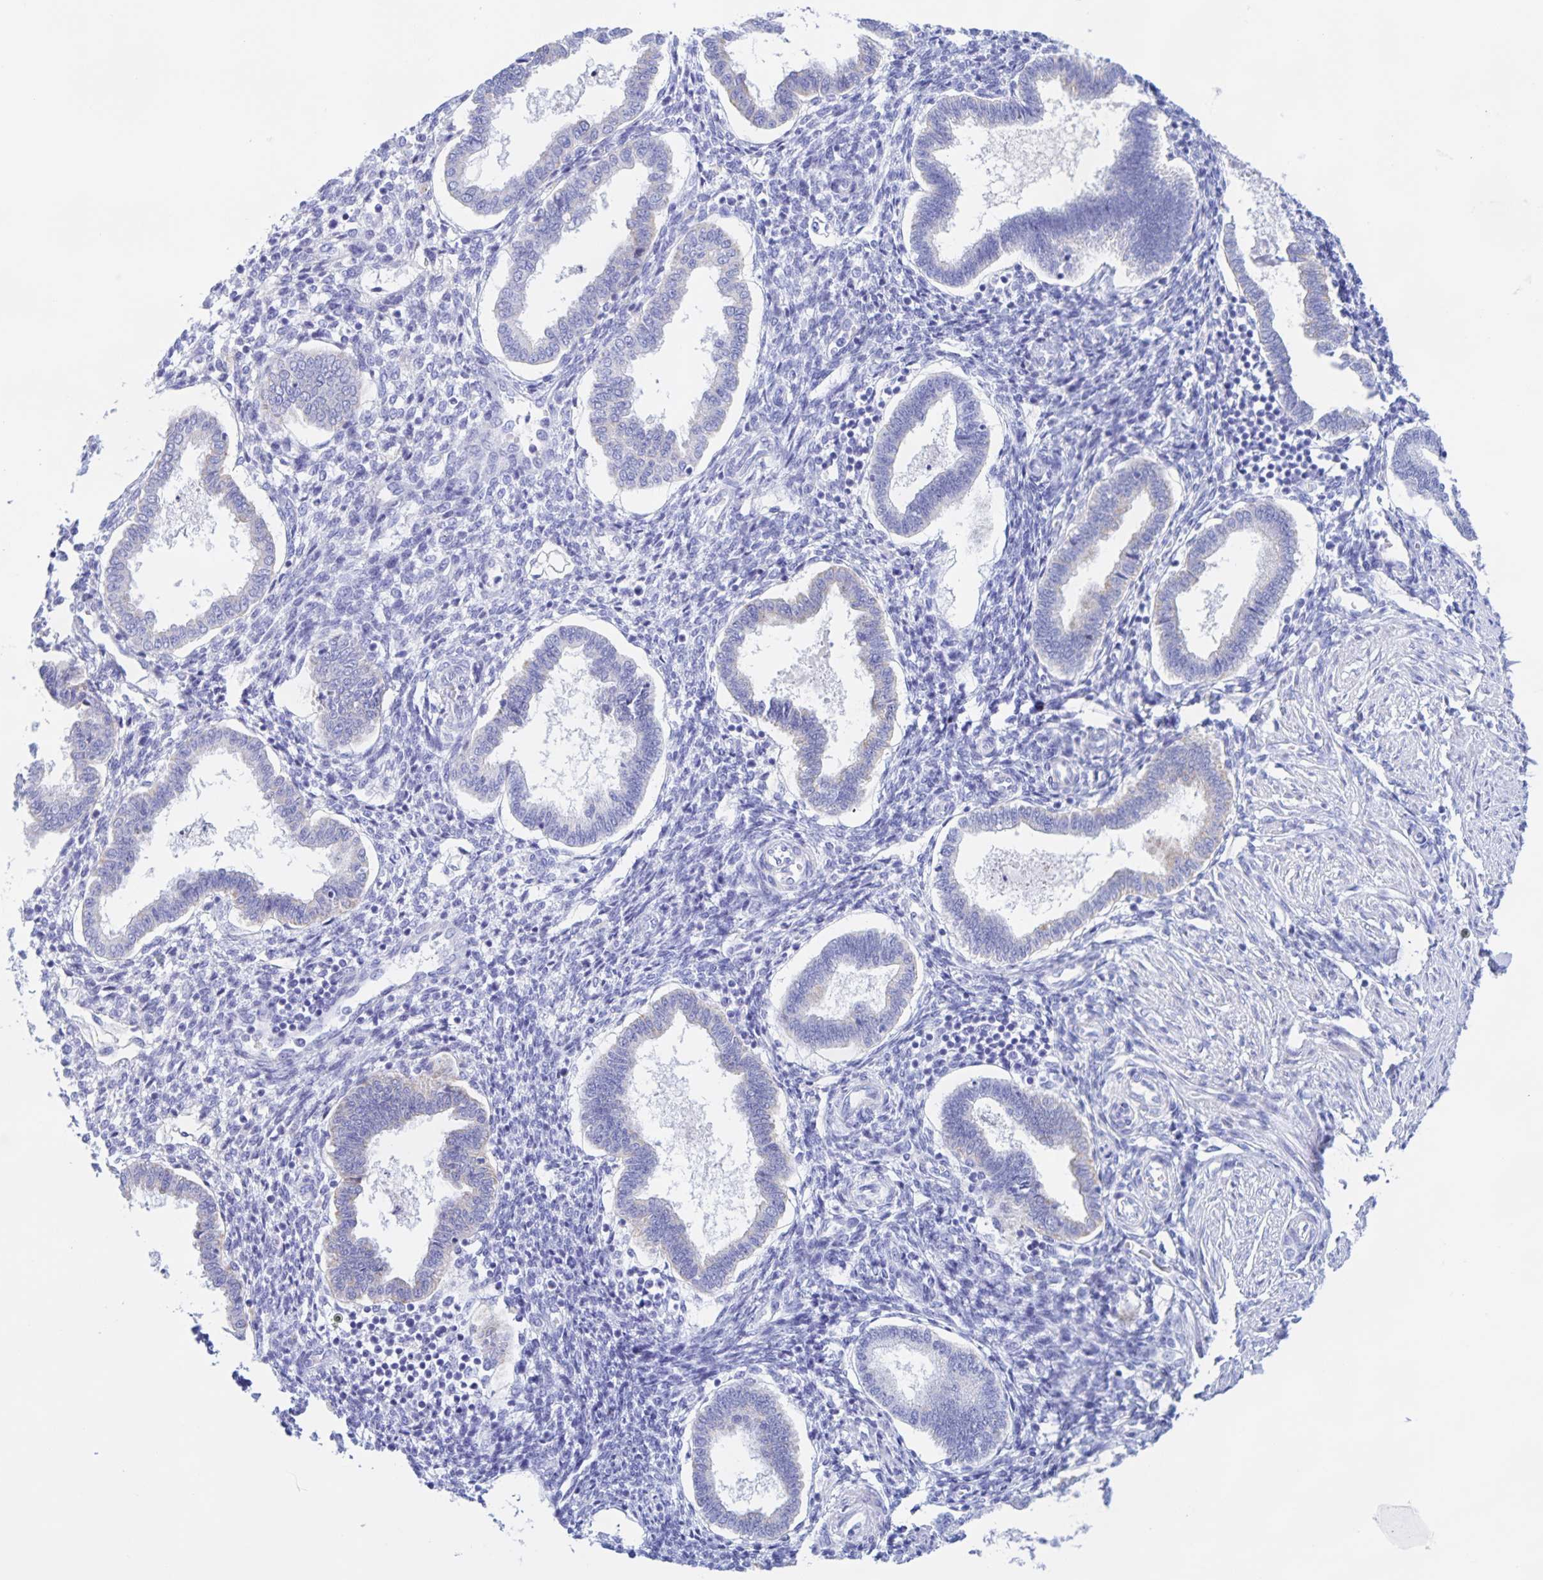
{"staining": {"intensity": "negative", "quantity": "none", "location": "none"}, "tissue": "endometrium", "cell_type": "Cells in endometrial stroma", "image_type": "normal", "snomed": [{"axis": "morphology", "description": "Normal tissue, NOS"}, {"axis": "topography", "description": "Endometrium"}], "caption": "This histopathology image is of benign endometrium stained with immunohistochemistry to label a protein in brown with the nuclei are counter-stained blue. There is no staining in cells in endometrial stroma. The staining is performed using DAB (3,3'-diaminobenzidine) brown chromogen with nuclei counter-stained in using hematoxylin.", "gene": "CATSPER4", "patient": {"sex": "female", "age": 24}}